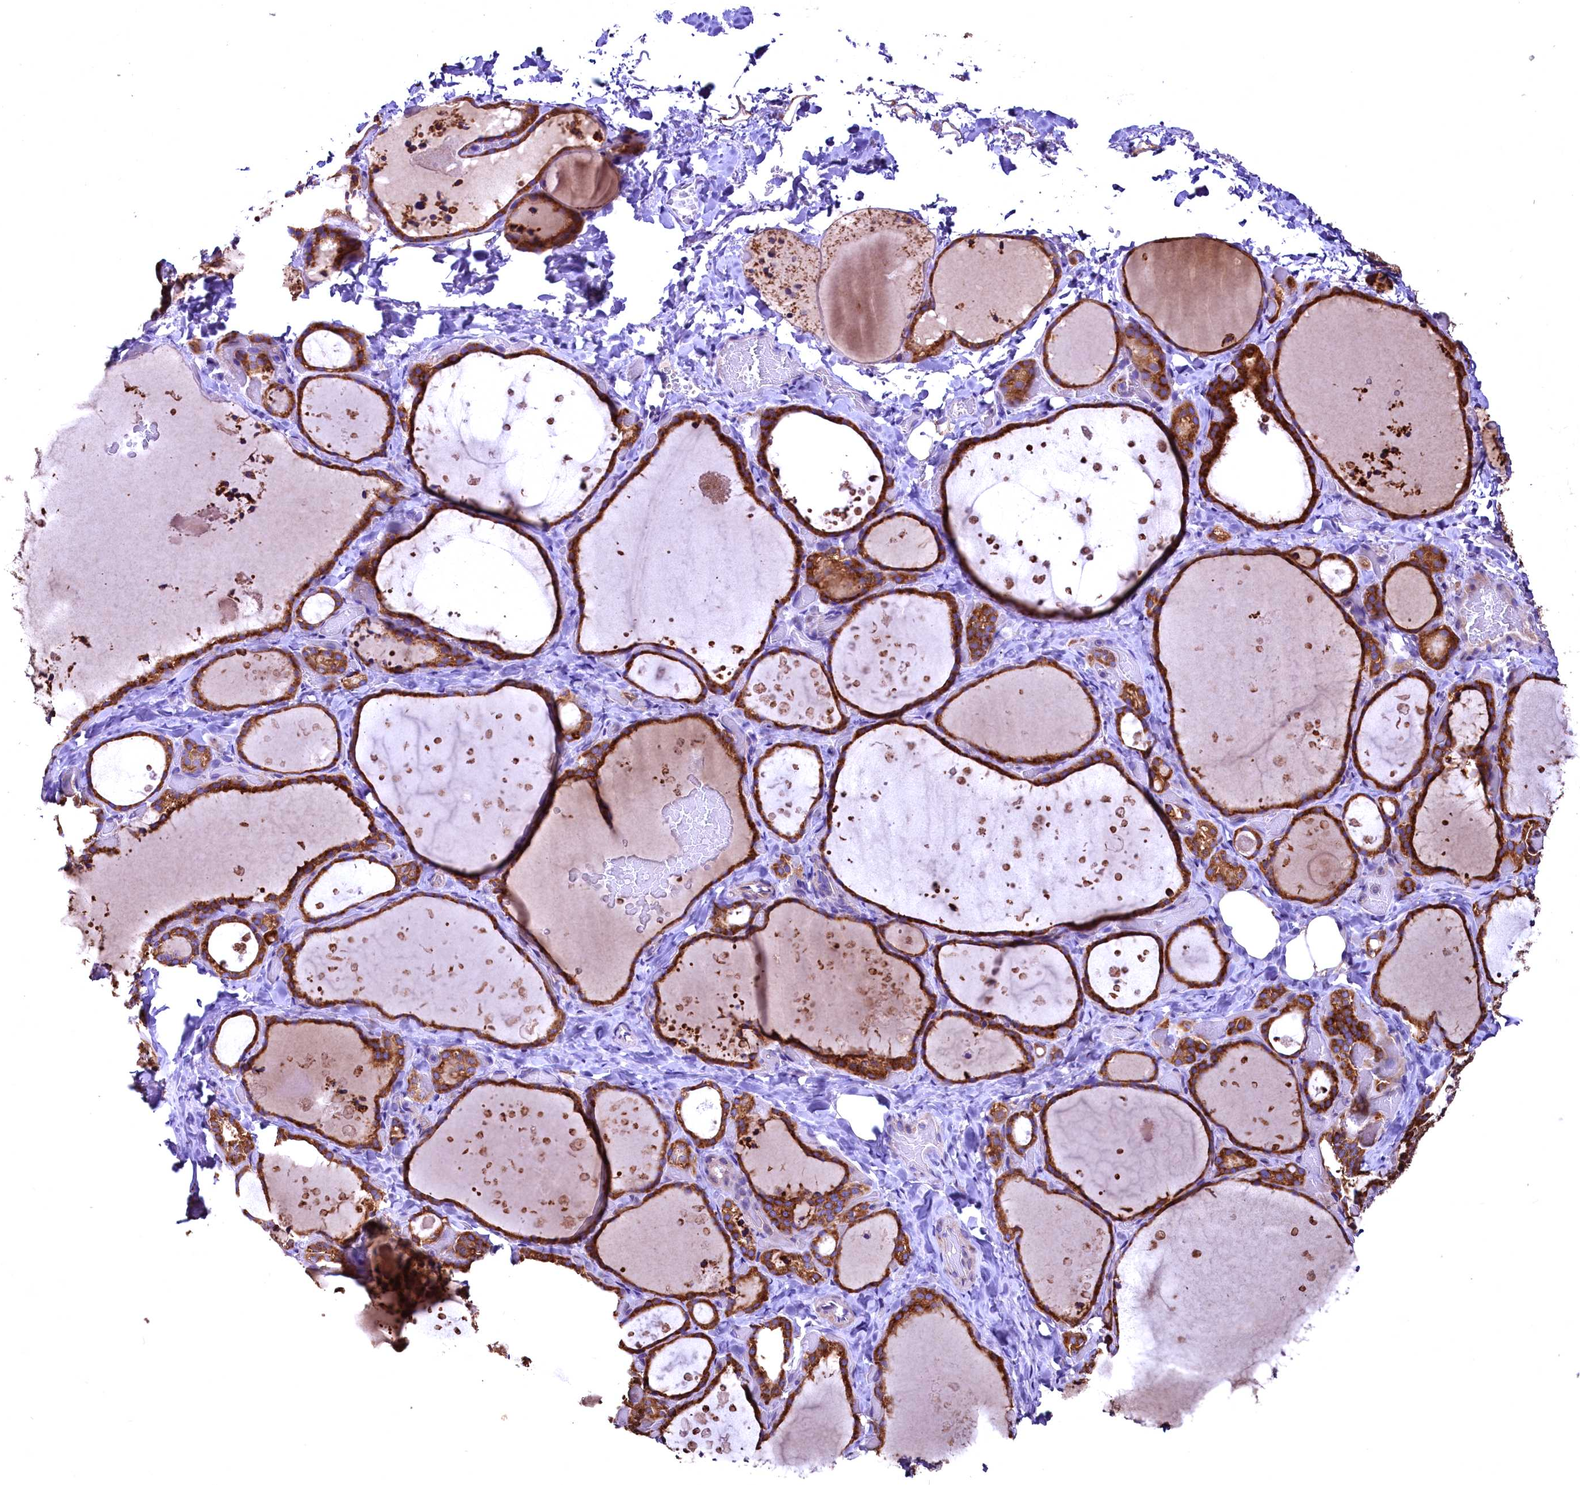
{"staining": {"intensity": "strong", "quantity": ">75%", "location": "cytoplasmic/membranous"}, "tissue": "thyroid gland", "cell_type": "Glandular cells", "image_type": "normal", "snomed": [{"axis": "morphology", "description": "Normal tissue, NOS"}, {"axis": "topography", "description": "Thyroid gland"}], "caption": "Thyroid gland stained with a brown dye reveals strong cytoplasmic/membranous positive staining in about >75% of glandular cells.", "gene": "ENKD1", "patient": {"sex": "female", "age": 44}}